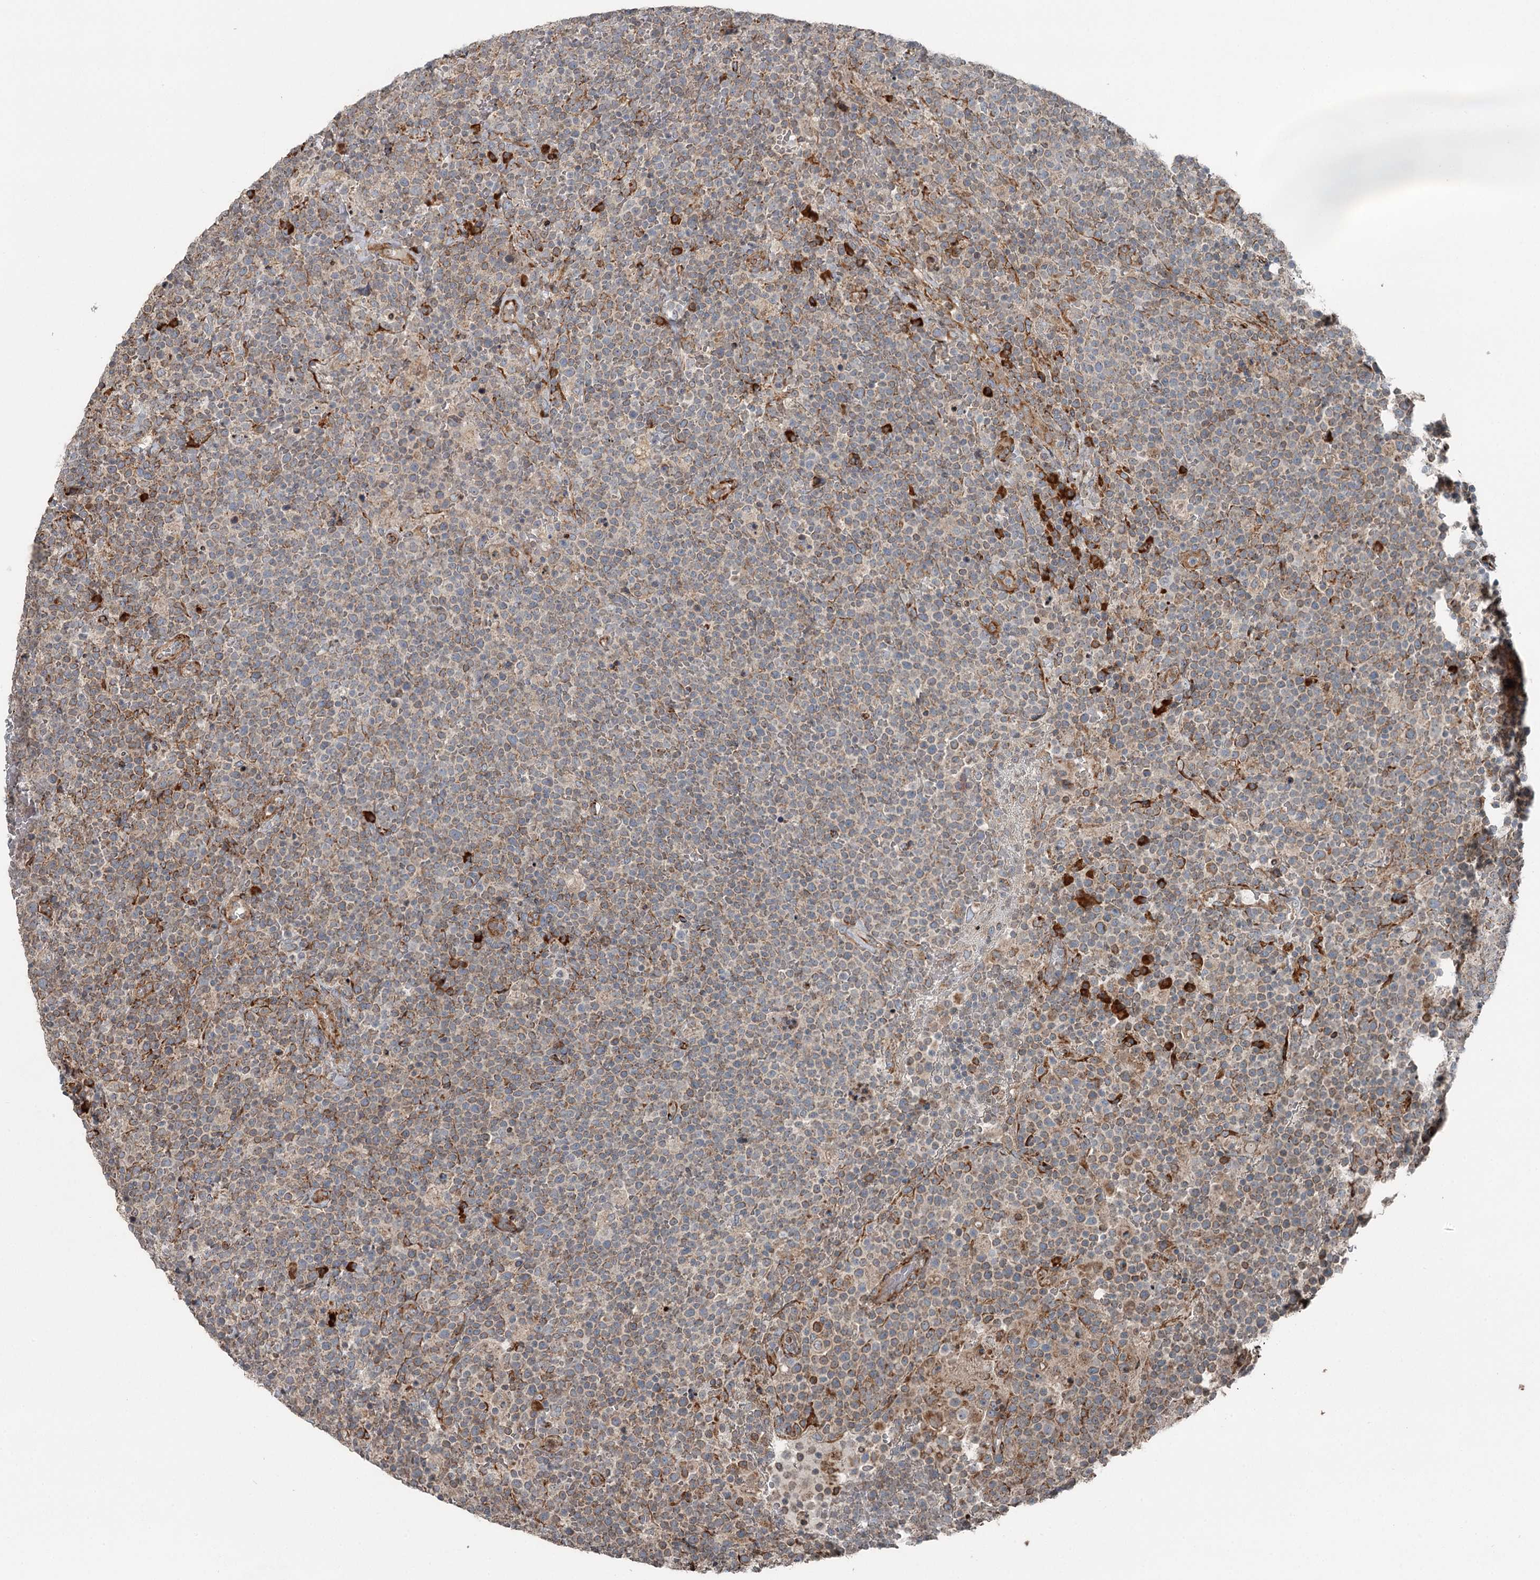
{"staining": {"intensity": "weak", "quantity": ">75%", "location": "cytoplasmic/membranous"}, "tissue": "lymphoma", "cell_type": "Tumor cells", "image_type": "cancer", "snomed": [{"axis": "morphology", "description": "Malignant lymphoma, non-Hodgkin's type, High grade"}, {"axis": "topography", "description": "Lymph node"}], "caption": "The photomicrograph reveals immunohistochemical staining of malignant lymphoma, non-Hodgkin's type (high-grade). There is weak cytoplasmic/membranous expression is present in approximately >75% of tumor cells.", "gene": "RASSF8", "patient": {"sex": "male", "age": 61}}